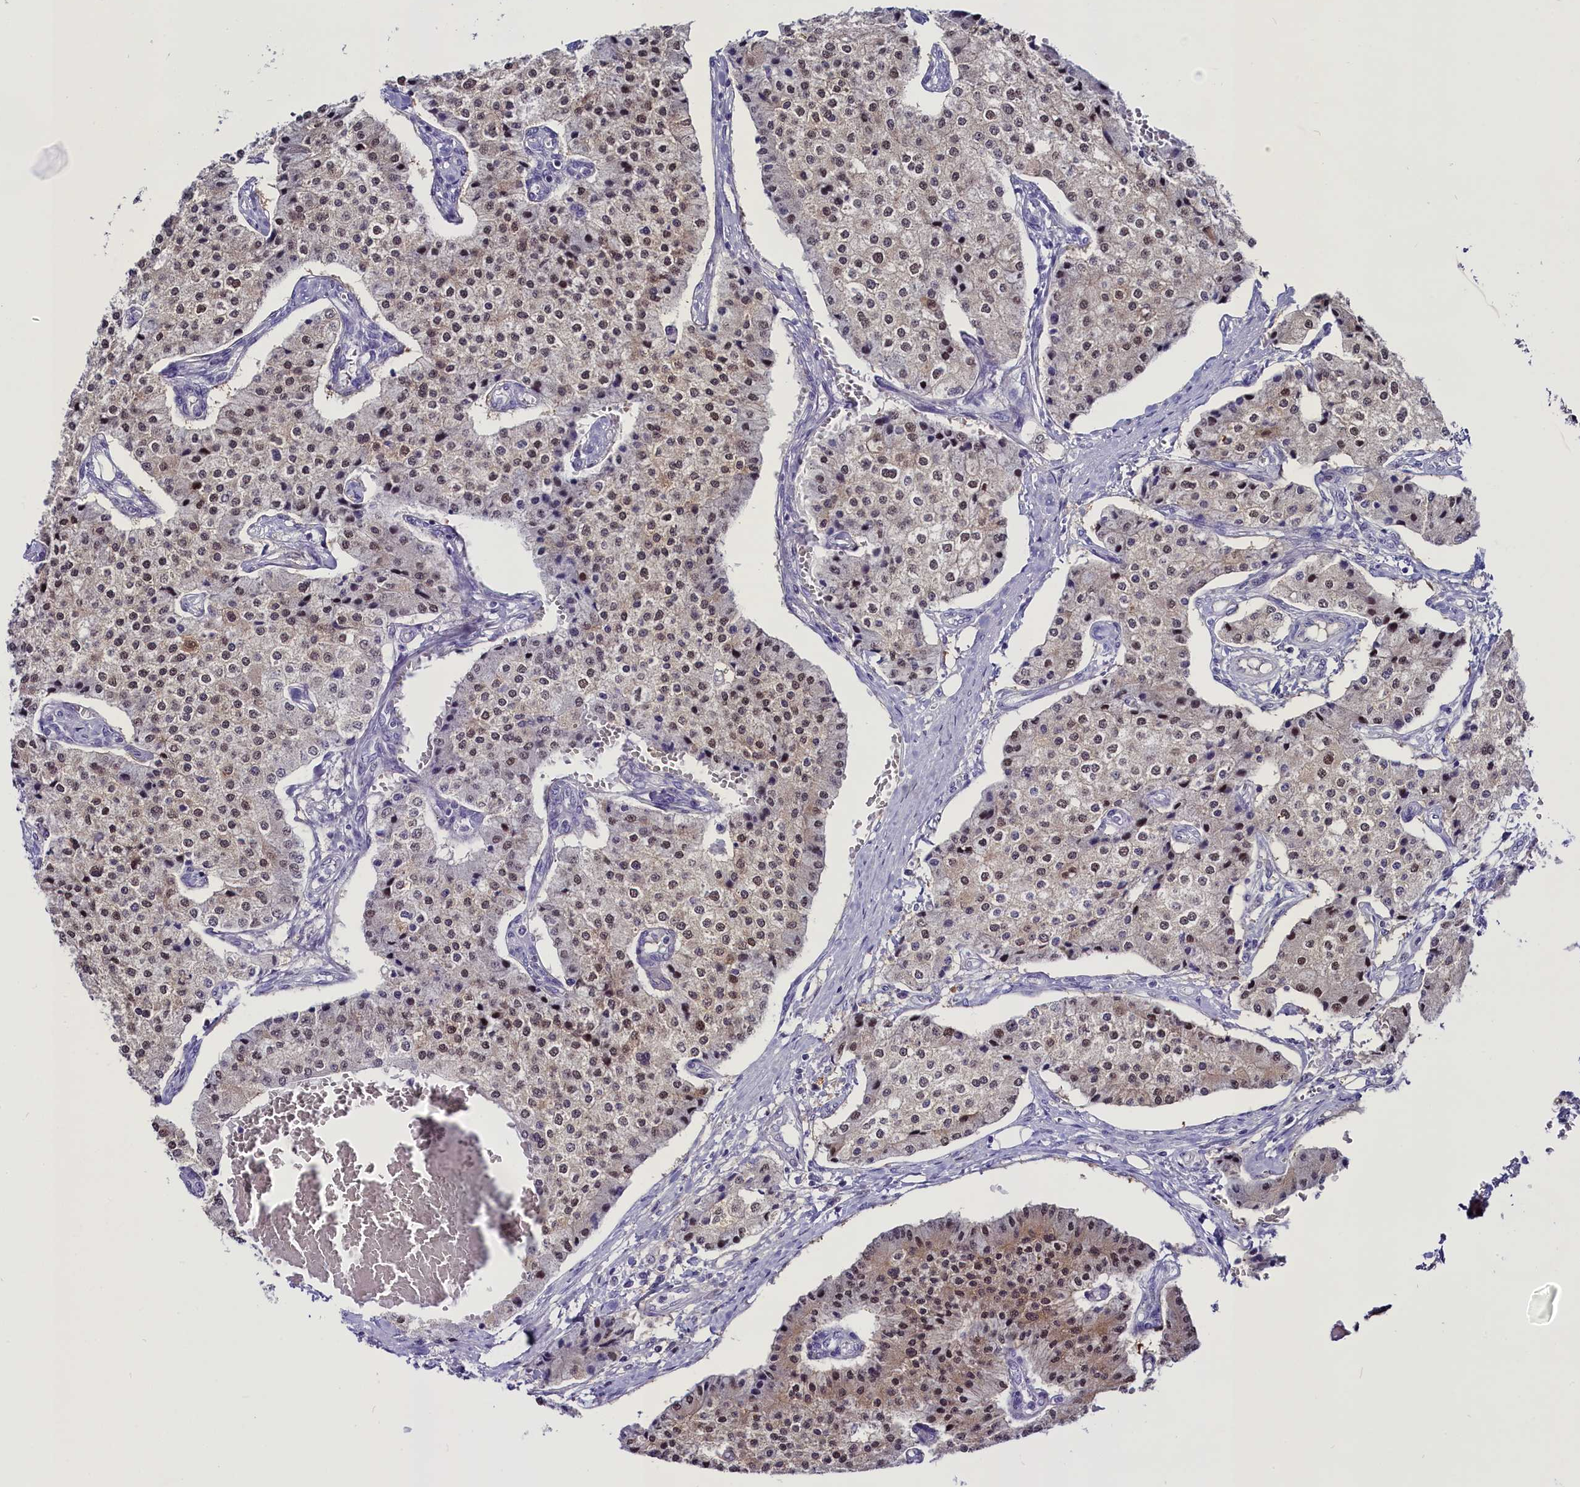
{"staining": {"intensity": "weak", "quantity": ">75%", "location": "nuclear"}, "tissue": "carcinoid", "cell_type": "Tumor cells", "image_type": "cancer", "snomed": [{"axis": "morphology", "description": "Carcinoid, malignant, NOS"}, {"axis": "topography", "description": "Colon"}], "caption": "This histopathology image displays immunohistochemistry (IHC) staining of malignant carcinoid, with low weak nuclear positivity in about >75% of tumor cells.", "gene": "OSGEP", "patient": {"sex": "female", "age": 52}}